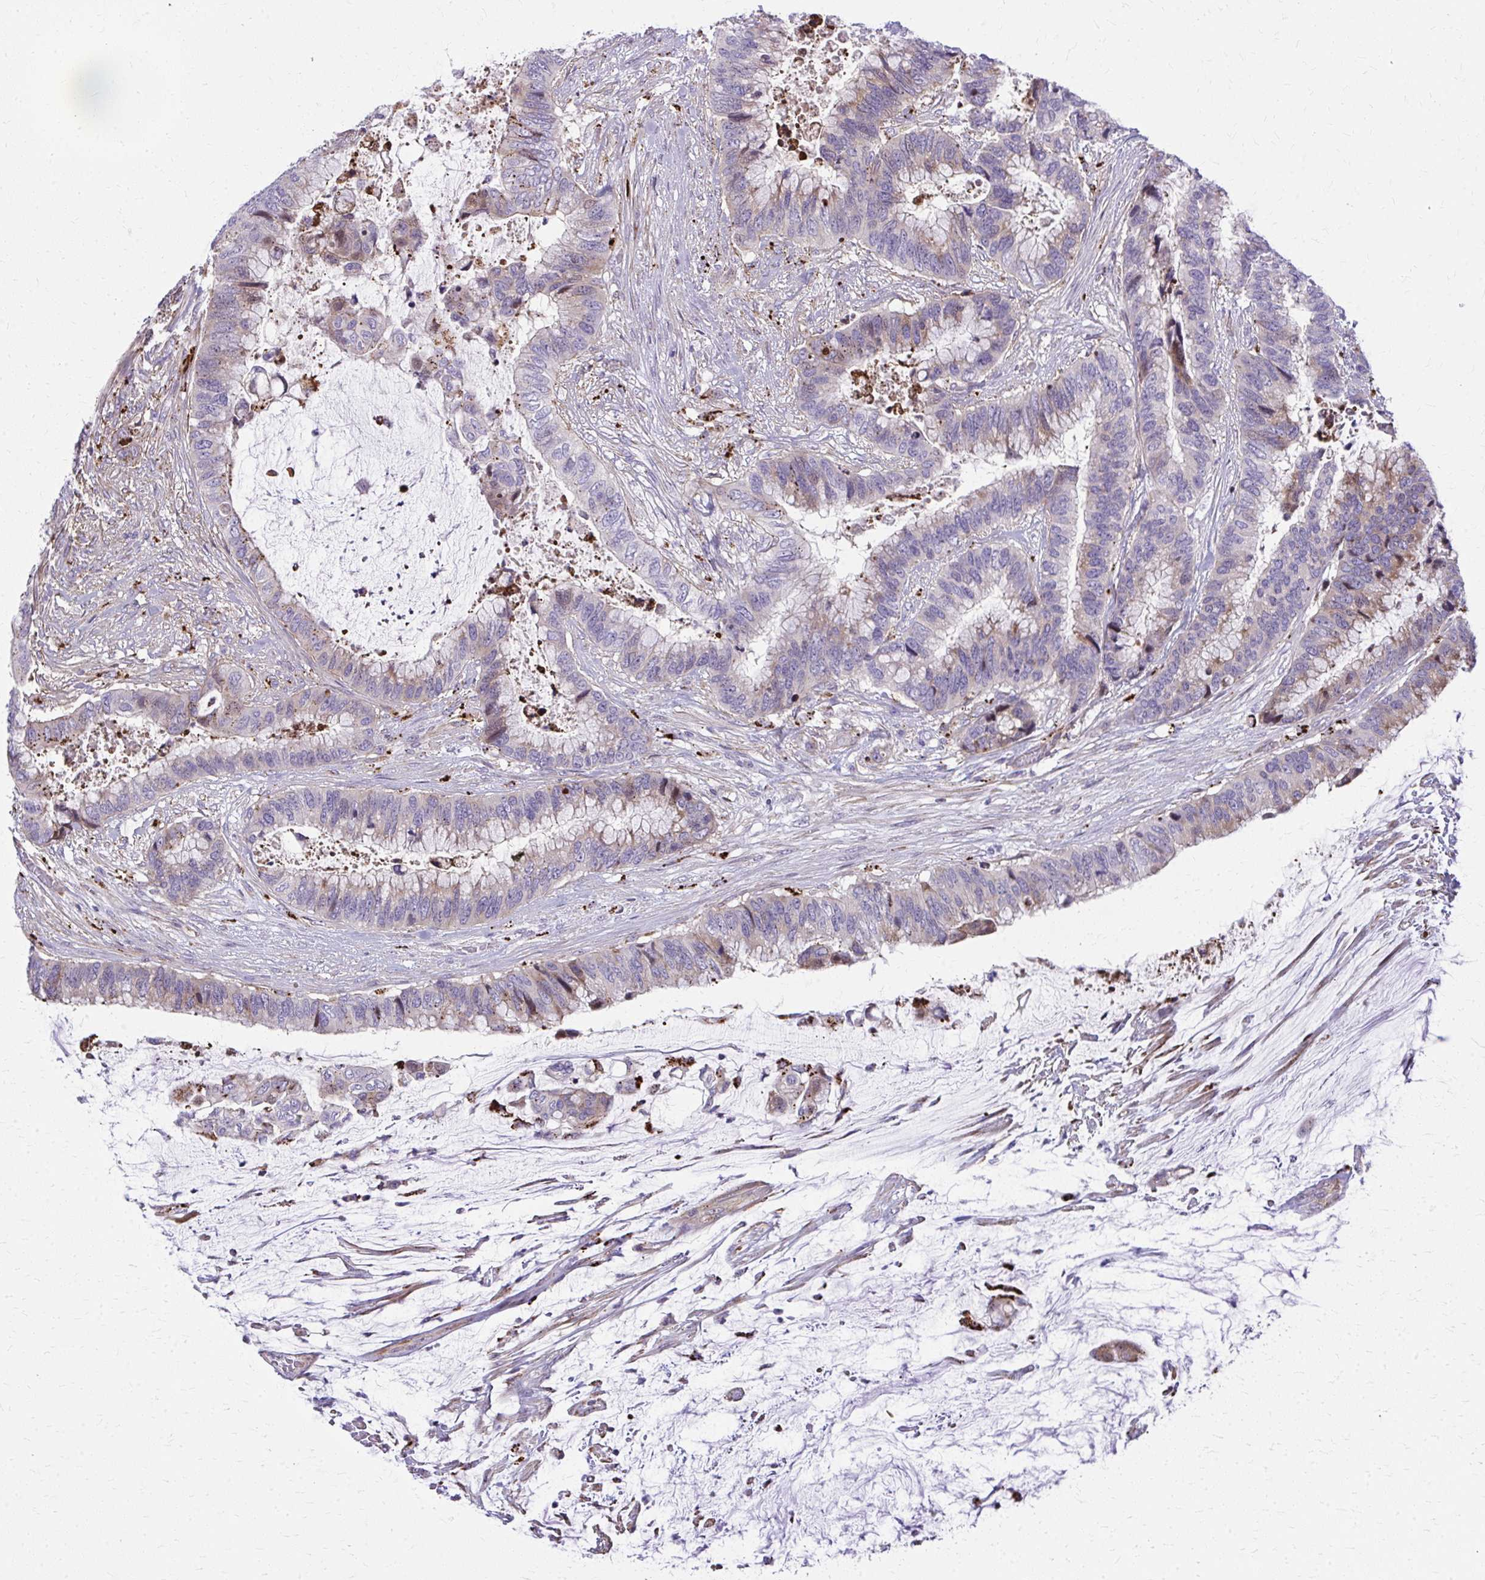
{"staining": {"intensity": "moderate", "quantity": "<25%", "location": "cytoplasmic/membranous,nuclear"}, "tissue": "colorectal cancer", "cell_type": "Tumor cells", "image_type": "cancer", "snomed": [{"axis": "morphology", "description": "Adenocarcinoma, NOS"}, {"axis": "topography", "description": "Rectum"}], "caption": "There is low levels of moderate cytoplasmic/membranous and nuclear staining in tumor cells of colorectal cancer (adenocarcinoma), as demonstrated by immunohistochemical staining (brown color).", "gene": "LRRC4B", "patient": {"sex": "female", "age": 59}}